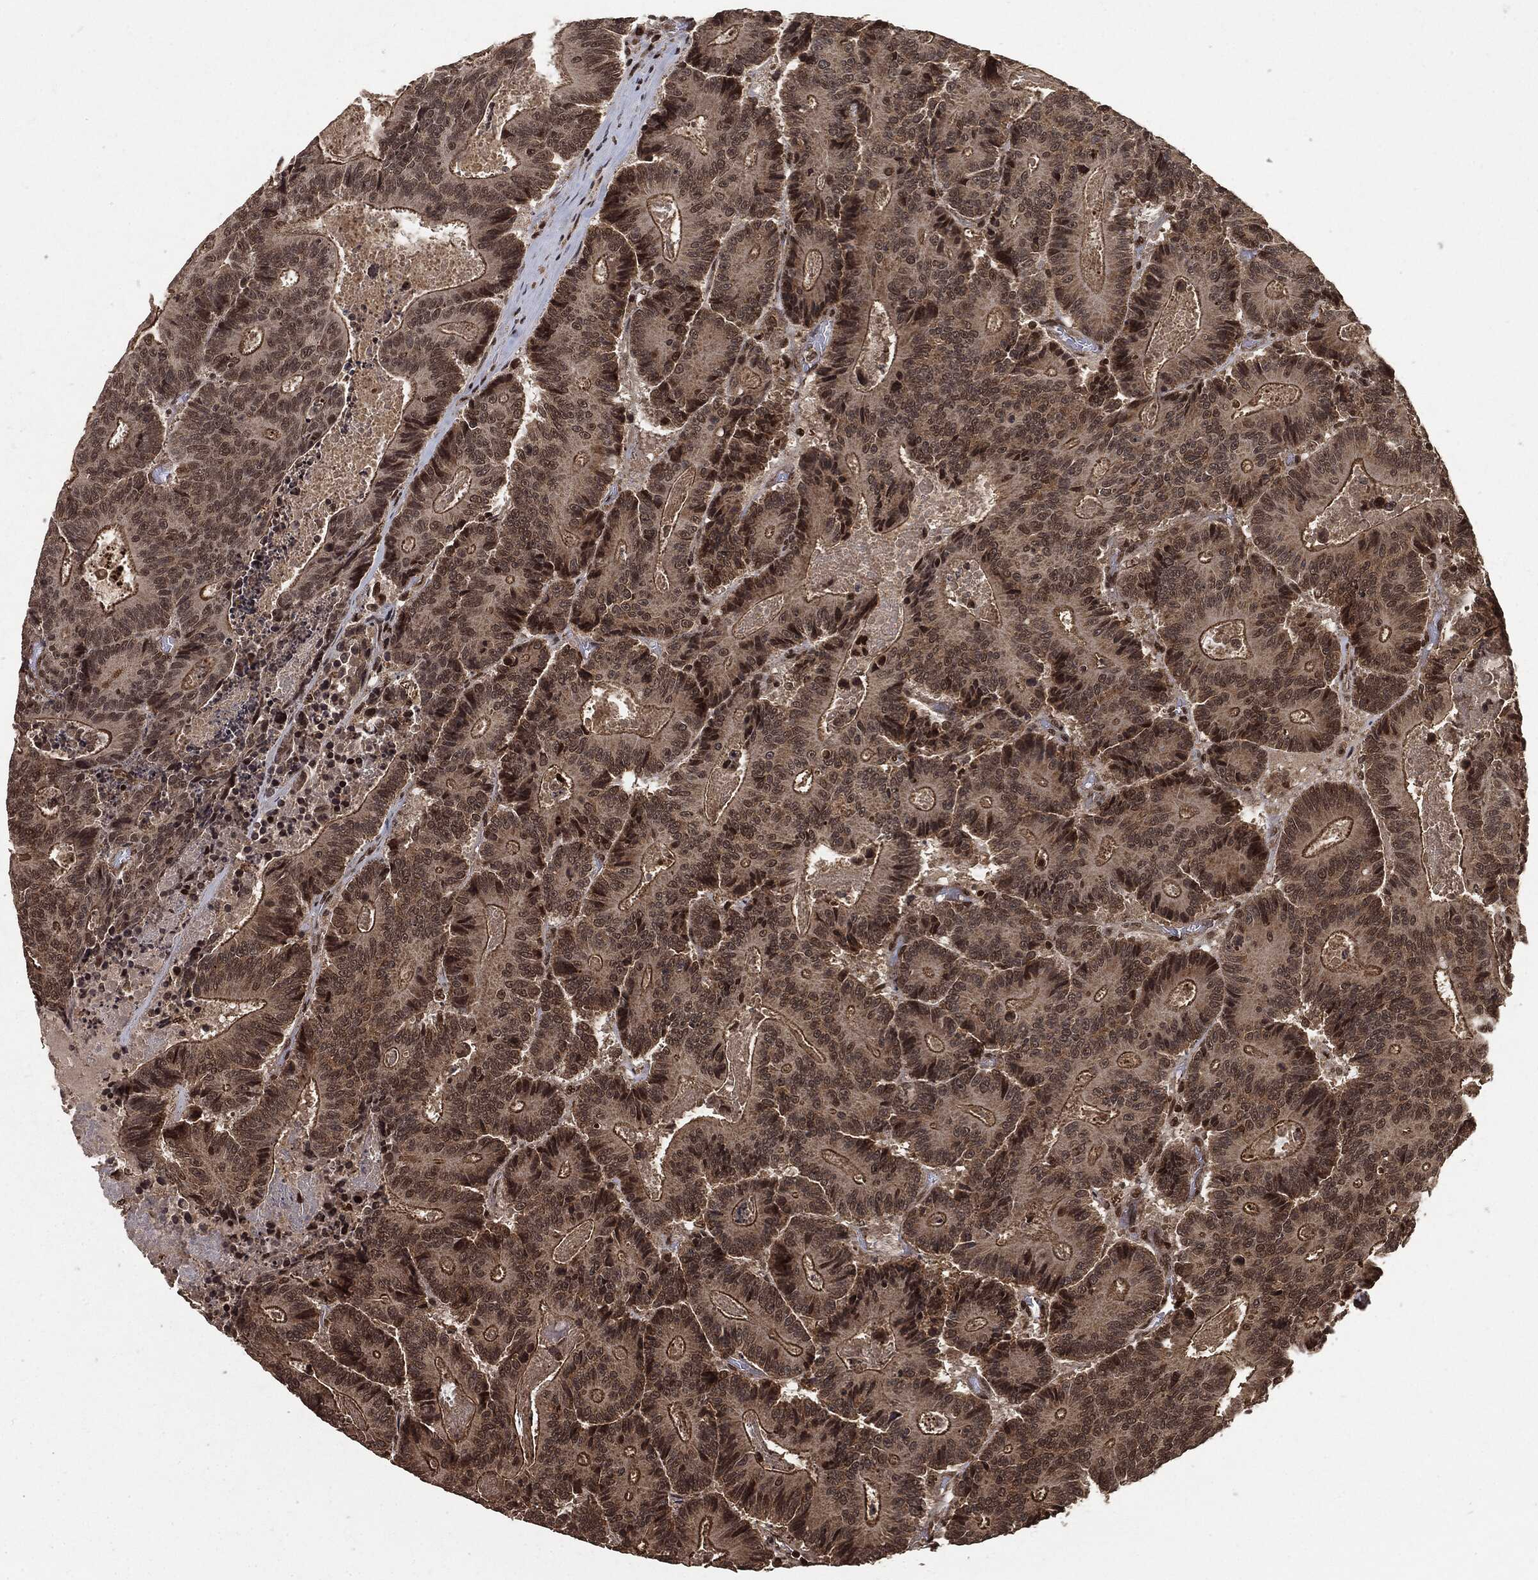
{"staining": {"intensity": "moderate", "quantity": "<25%", "location": "cytoplasmic/membranous,nuclear"}, "tissue": "colorectal cancer", "cell_type": "Tumor cells", "image_type": "cancer", "snomed": [{"axis": "morphology", "description": "Adenocarcinoma, NOS"}, {"axis": "topography", "description": "Colon"}], "caption": "Immunohistochemical staining of human colorectal cancer demonstrates moderate cytoplasmic/membranous and nuclear protein staining in approximately <25% of tumor cells. (DAB (3,3'-diaminobenzidine) = brown stain, brightfield microscopy at high magnification).", "gene": "CTDP1", "patient": {"sex": "male", "age": 83}}